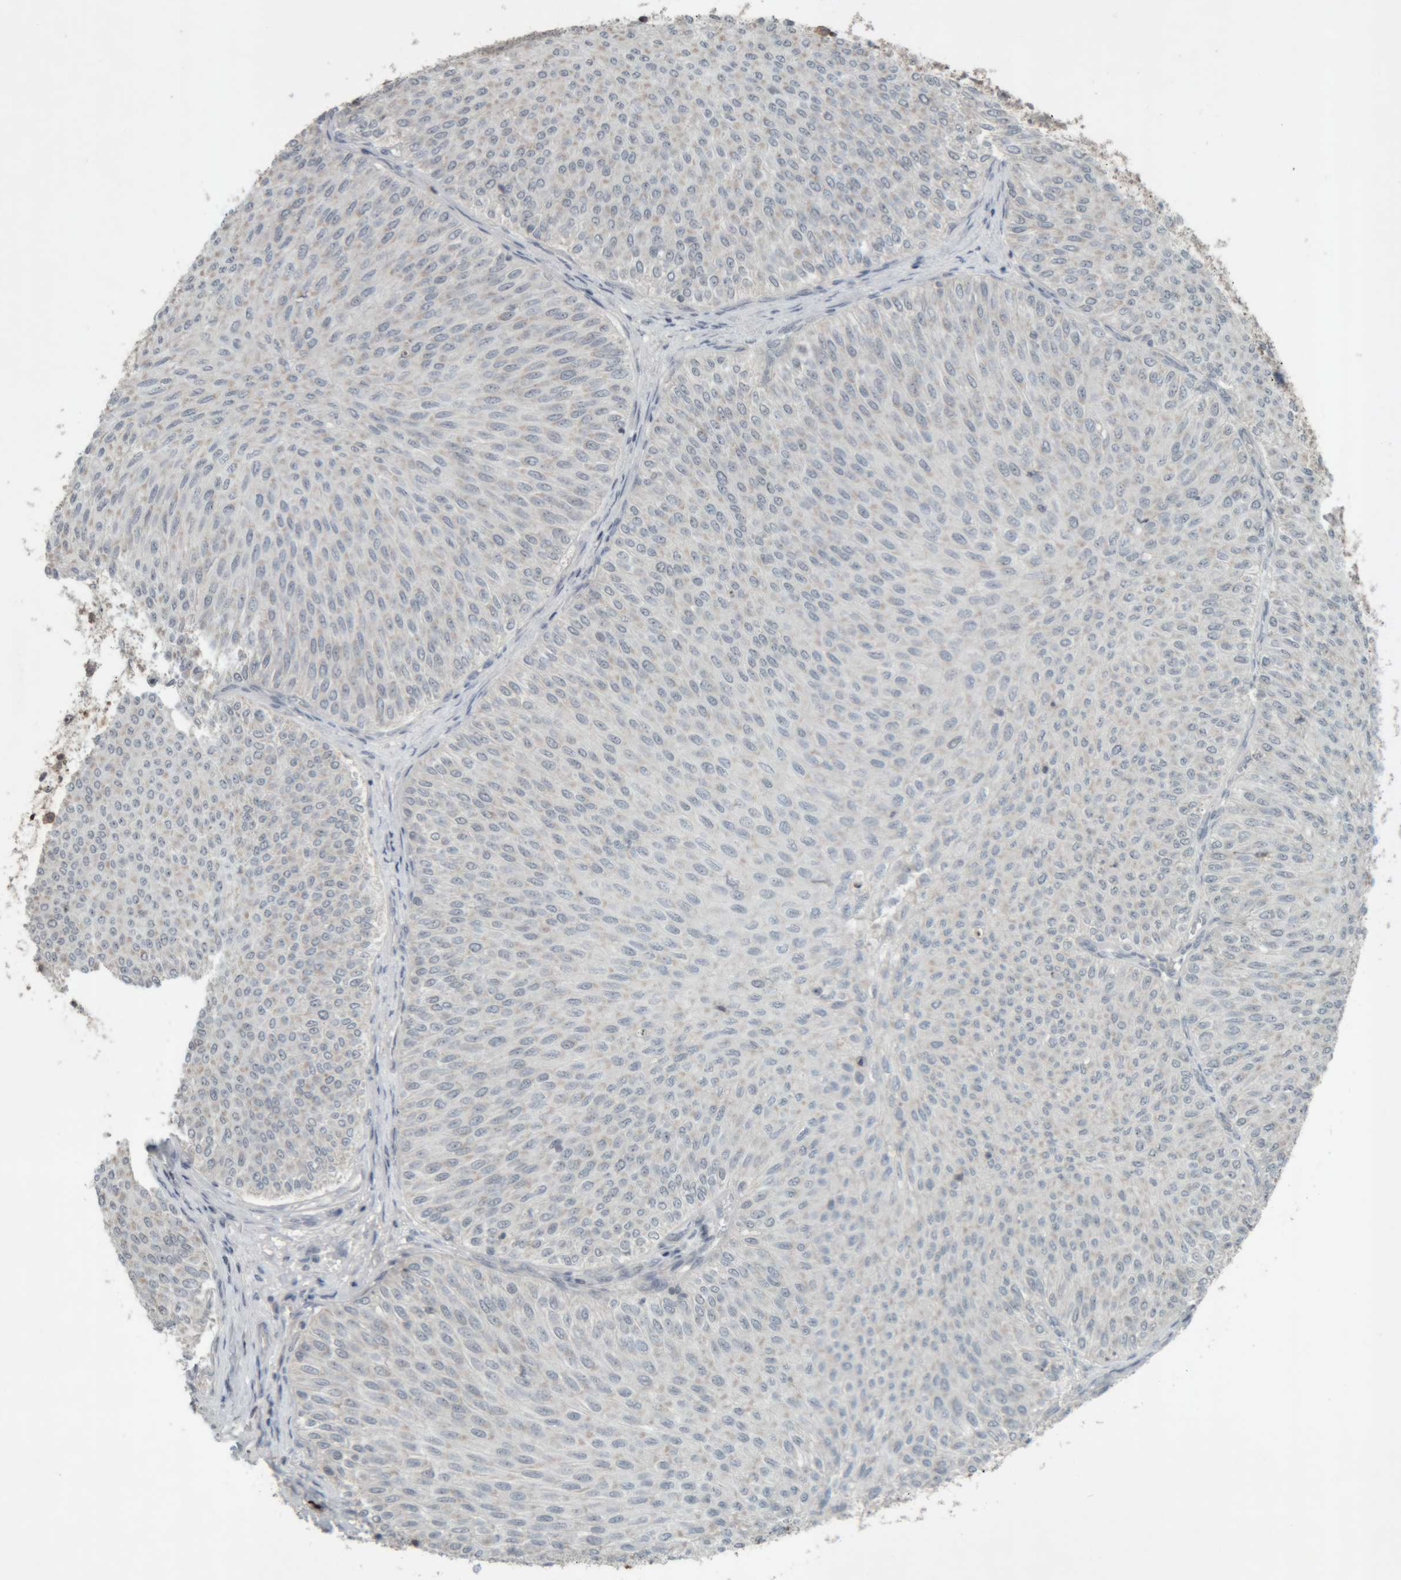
{"staining": {"intensity": "negative", "quantity": "none", "location": "none"}, "tissue": "urothelial cancer", "cell_type": "Tumor cells", "image_type": "cancer", "snomed": [{"axis": "morphology", "description": "Urothelial carcinoma, Low grade"}, {"axis": "topography", "description": "Urinary bladder"}], "caption": "Photomicrograph shows no protein expression in tumor cells of urothelial cancer tissue. (DAB (3,3'-diaminobenzidine) immunohistochemistry (IHC) visualized using brightfield microscopy, high magnification).", "gene": "RPF1", "patient": {"sex": "male", "age": 78}}